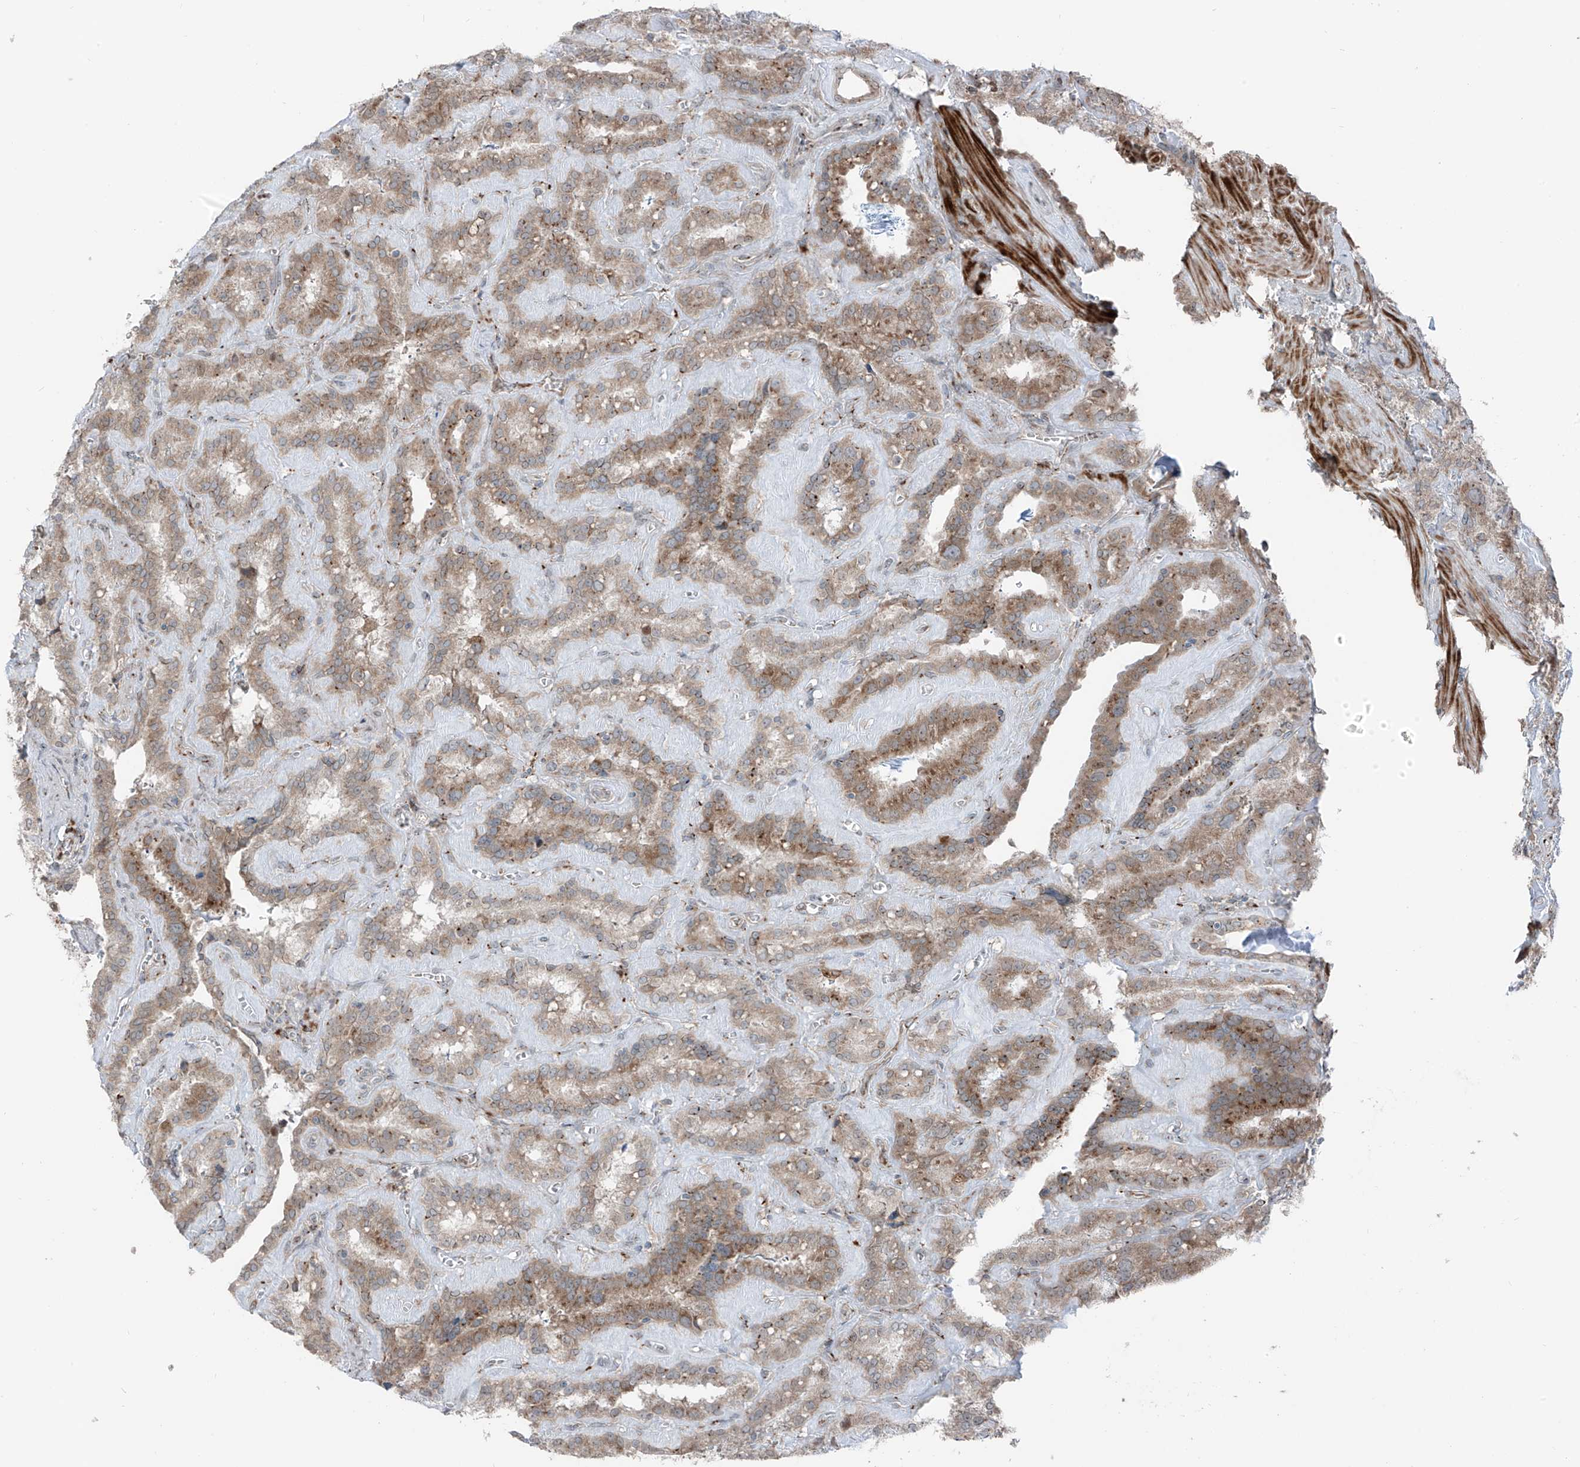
{"staining": {"intensity": "moderate", "quantity": ">75%", "location": "cytoplasmic/membranous"}, "tissue": "seminal vesicle", "cell_type": "Glandular cells", "image_type": "normal", "snomed": [{"axis": "morphology", "description": "Normal tissue, NOS"}, {"axis": "topography", "description": "Prostate"}, {"axis": "topography", "description": "Seminal veicle"}], "caption": "Immunohistochemistry staining of normal seminal vesicle, which shows medium levels of moderate cytoplasmic/membranous staining in about >75% of glandular cells indicating moderate cytoplasmic/membranous protein expression. The staining was performed using DAB (brown) for protein detection and nuclei were counterstained in hematoxylin (blue).", "gene": "ERLEC1", "patient": {"sex": "male", "age": 59}}